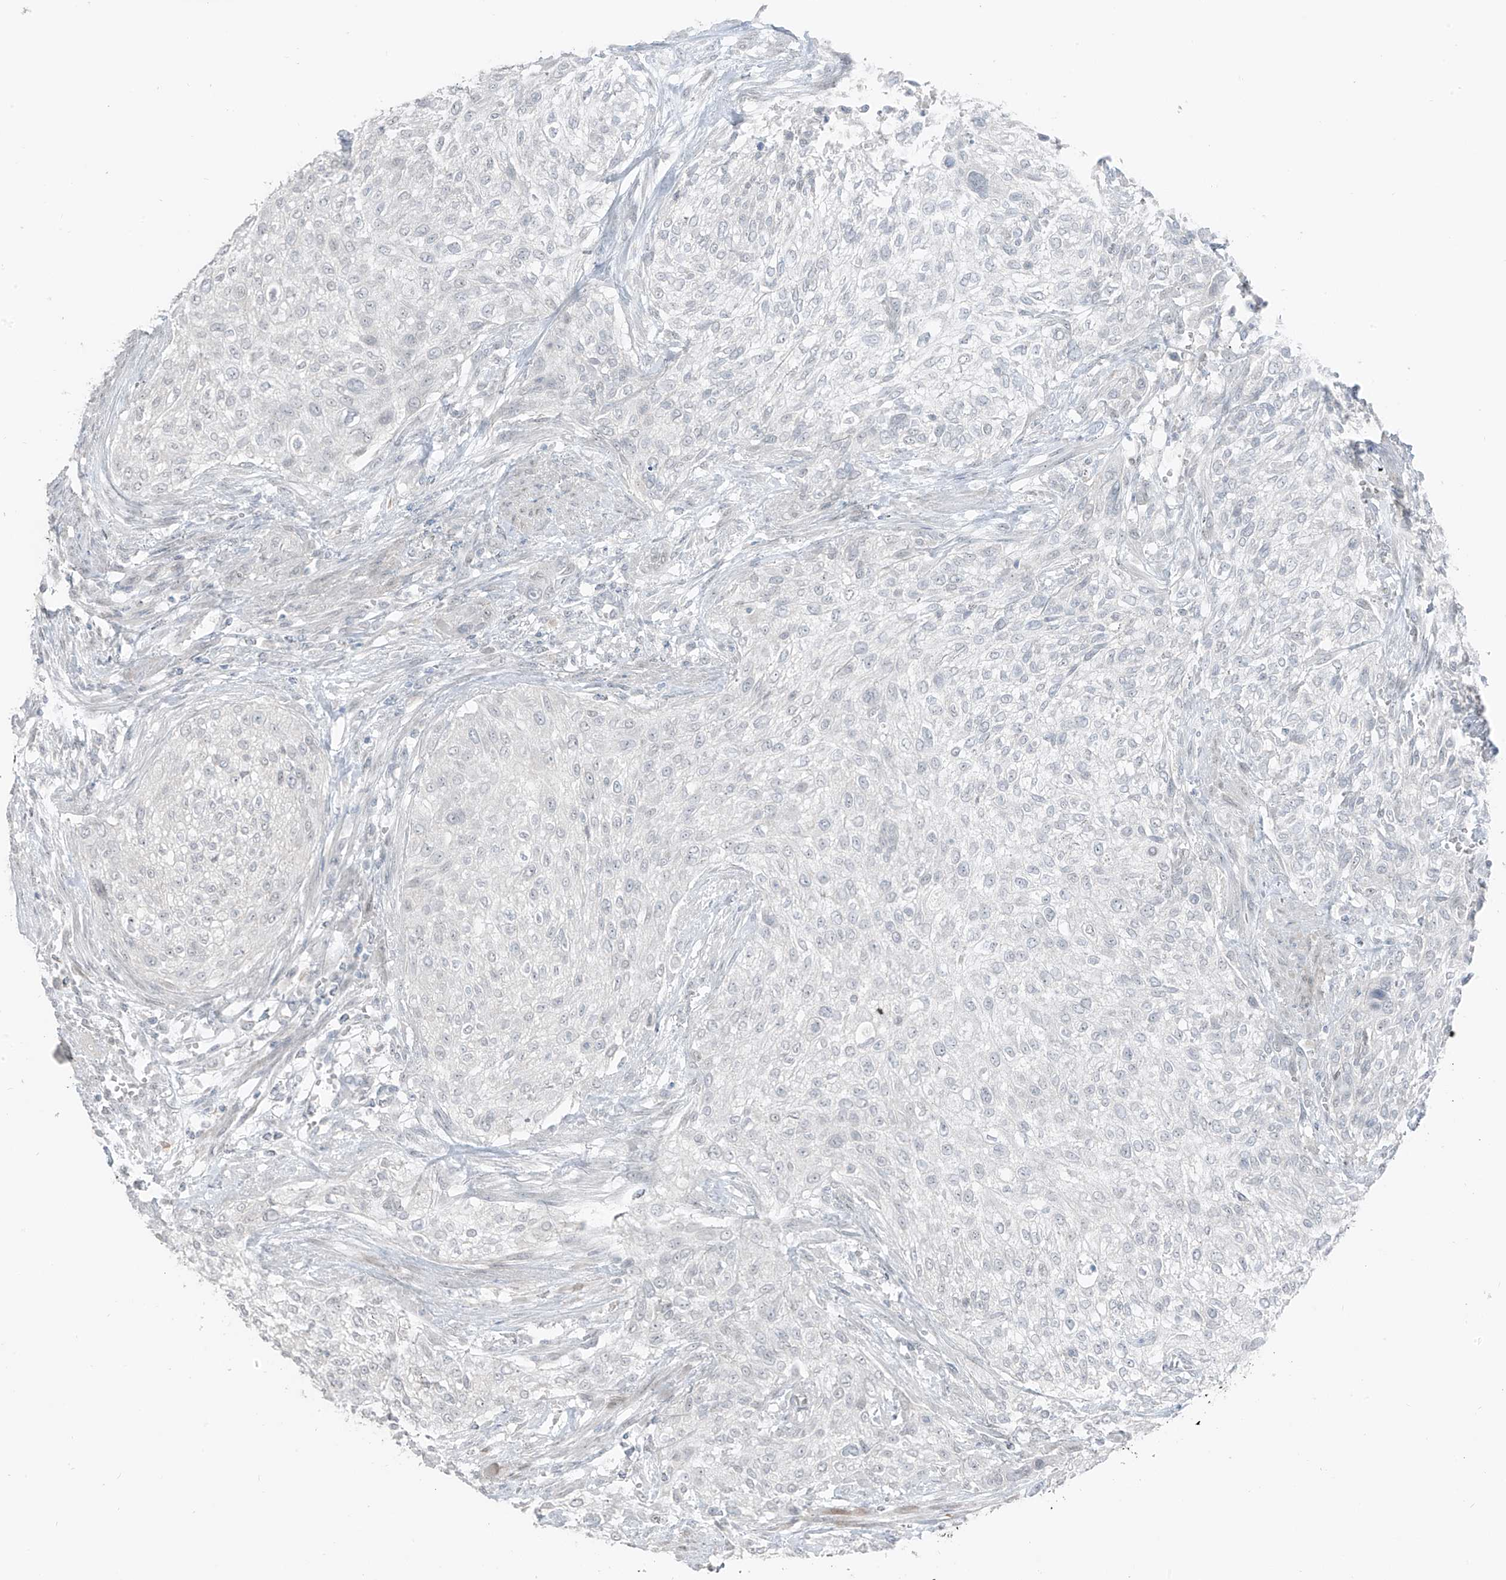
{"staining": {"intensity": "negative", "quantity": "none", "location": "none"}, "tissue": "urothelial cancer", "cell_type": "Tumor cells", "image_type": "cancer", "snomed": [{"axis": "morphology", "description": "Urothelial carcinoma, High grade"}, {"axis": "topography", "description": "Urinary bladder"}], "caption": "Tumor cells are negative for brown protein staining in urothelial carcinoma (high-grade).", "gene": "PRDM6", "patient": {"sex": "male", "age": 35}}